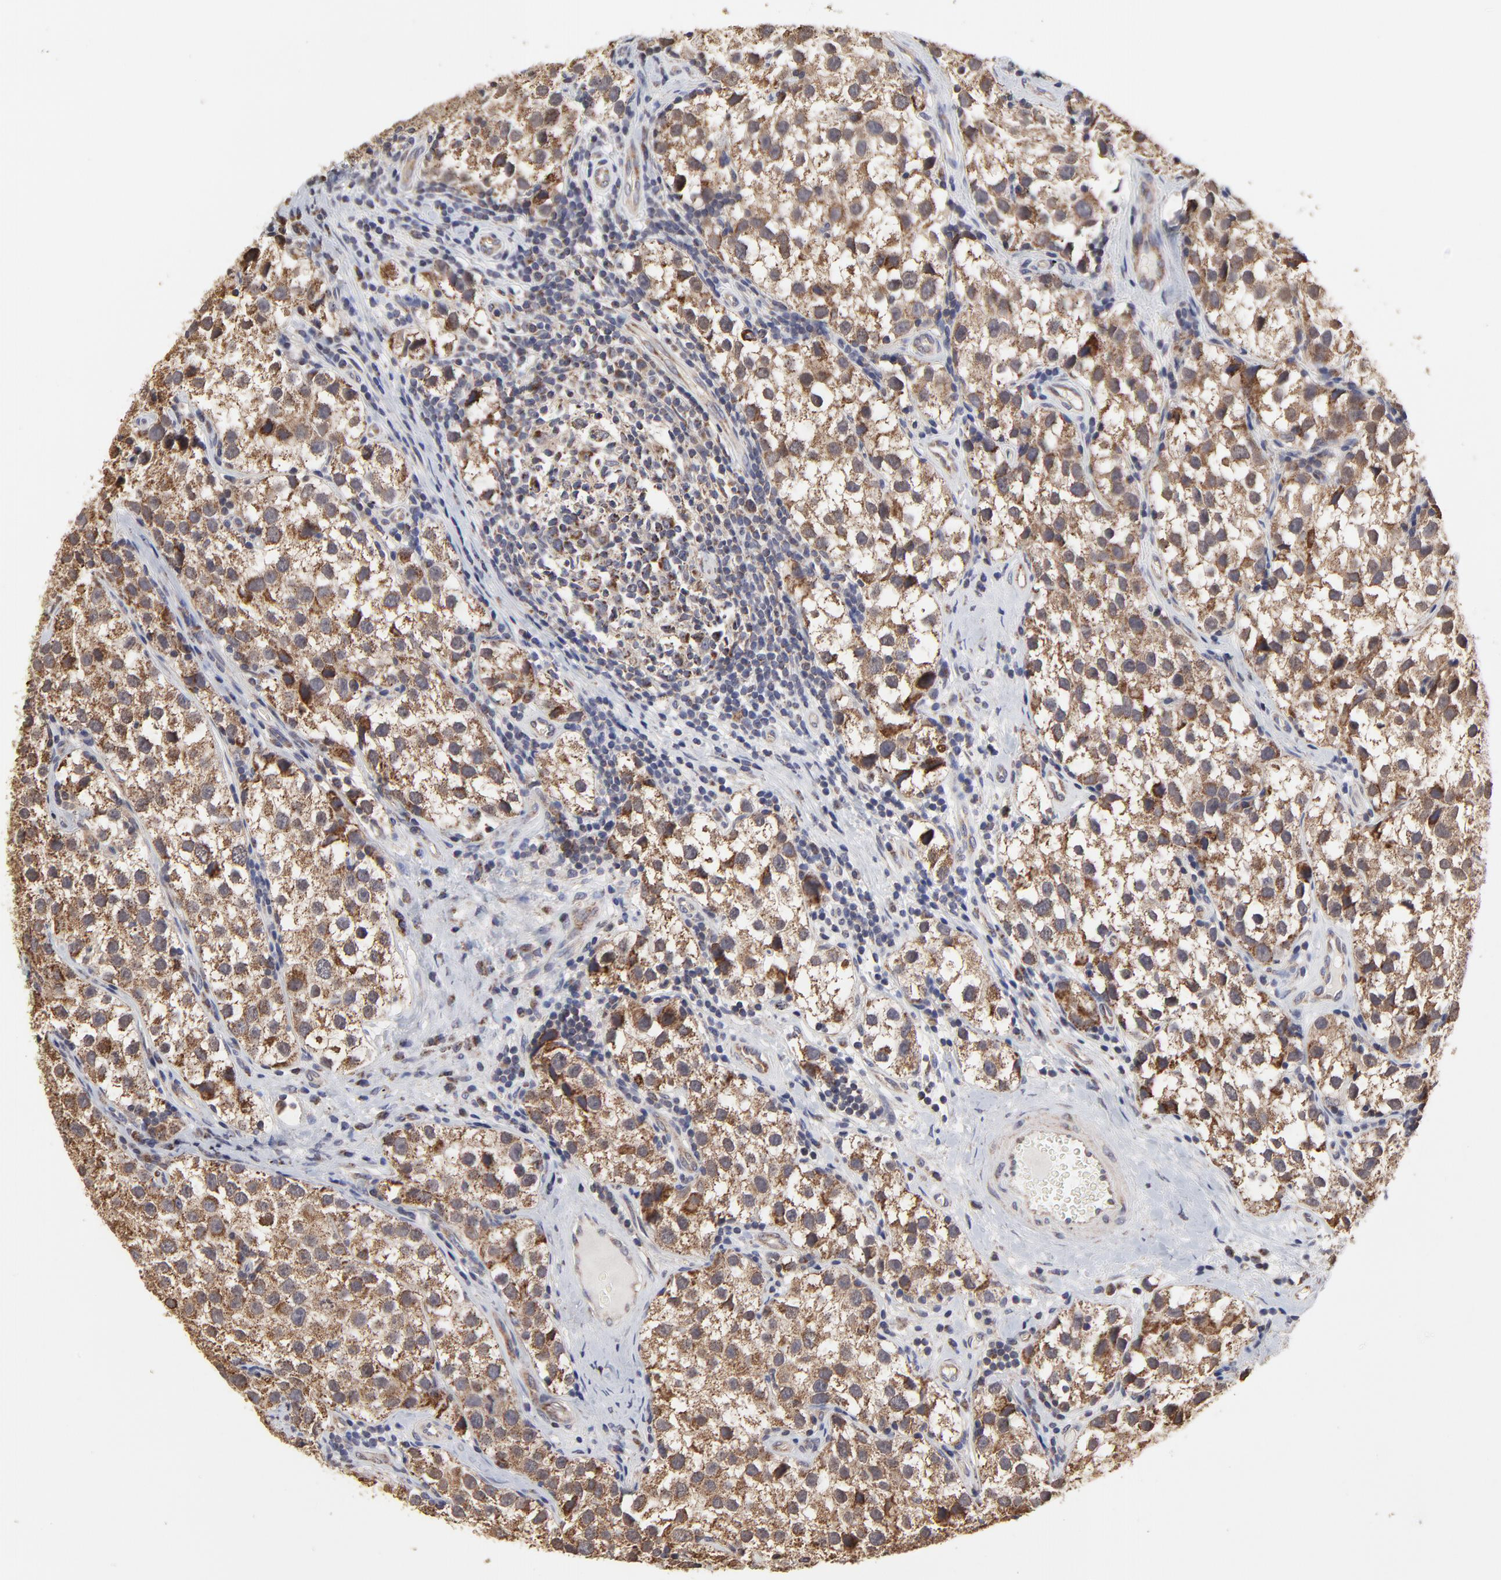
{"staining": {"intensity": "moderate", "quantity": ">75%", "location": "cytoplasmic/membranous"}, "tissue": "testis cancer", "cell_type": "Tumor cells", "image_type": "cancer", "snomed": [{"axis": "morphology", "description": "Seminoma, NOS"}, {"axis": "topography", "description": "Testis"}], "caption": "Immunohistochemical staining of testis seminoma reveals moderate cytoplasmic/membranous protein staining in approximately >75% of tumor cells.", "gene": "ZNF550", "patient": {"sex": "male", "age": 39}}